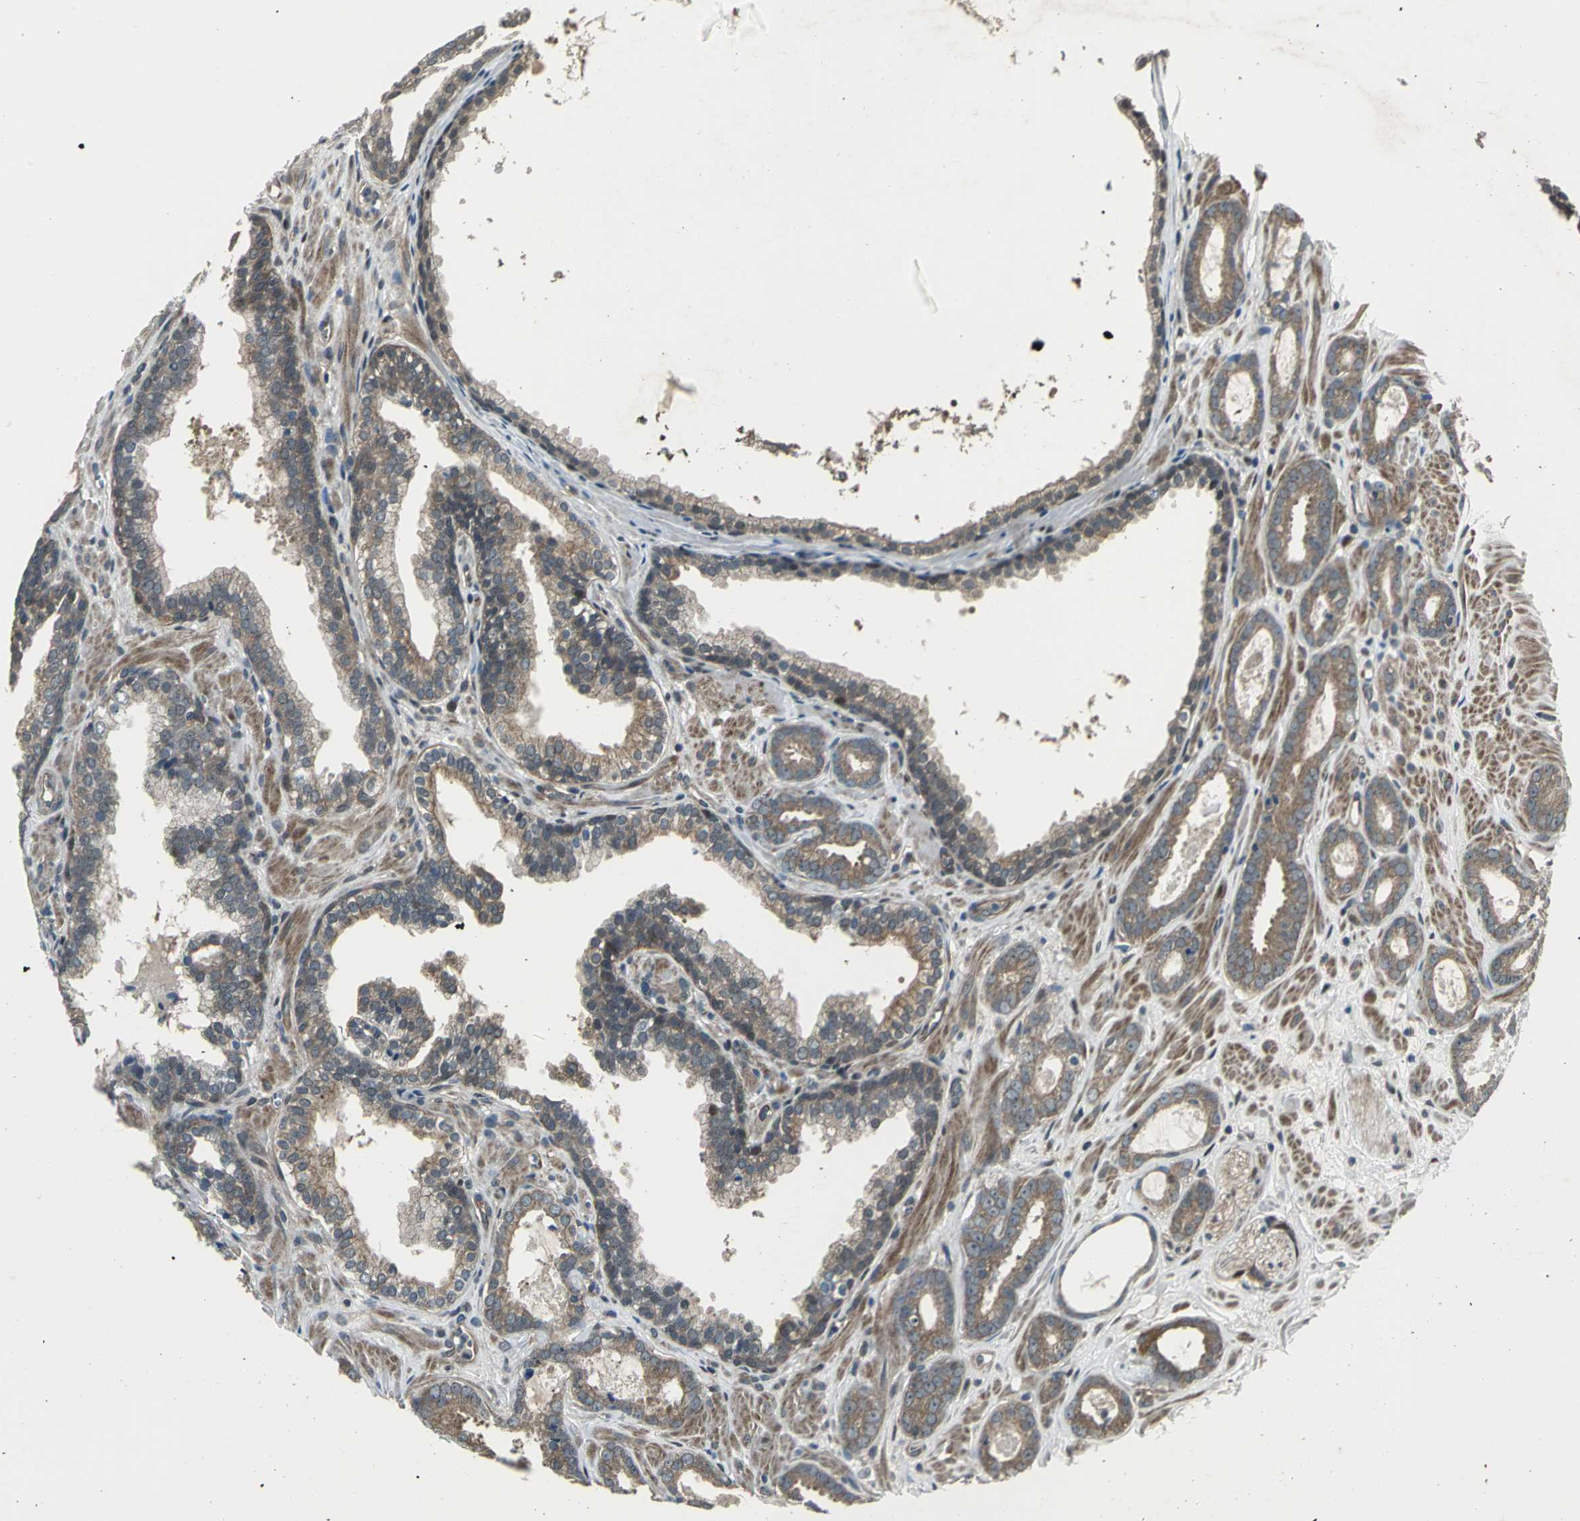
{"staining": {"intensity": "moderate", "quantity": ">75%", "location": "cytoplasmic/membranous"}, "tissue": "prostate cancer", "cell_type": "Tumor cells", "image_type": "cancer", "snomed": [{"axis": "morphology", "description": "Adenocarcinoma, Low grade"}, {"axis": "topography", "description": "Prostate"}], "caption": "Human adenocarcinoma (low-grade) (prostate) stained with a brown dye shows moderate cytoplasmic/membranous positive staining in about >75% of tumor cells.", "gene": "PFDN1", "patient": {"sex": "male", "age": 57}}